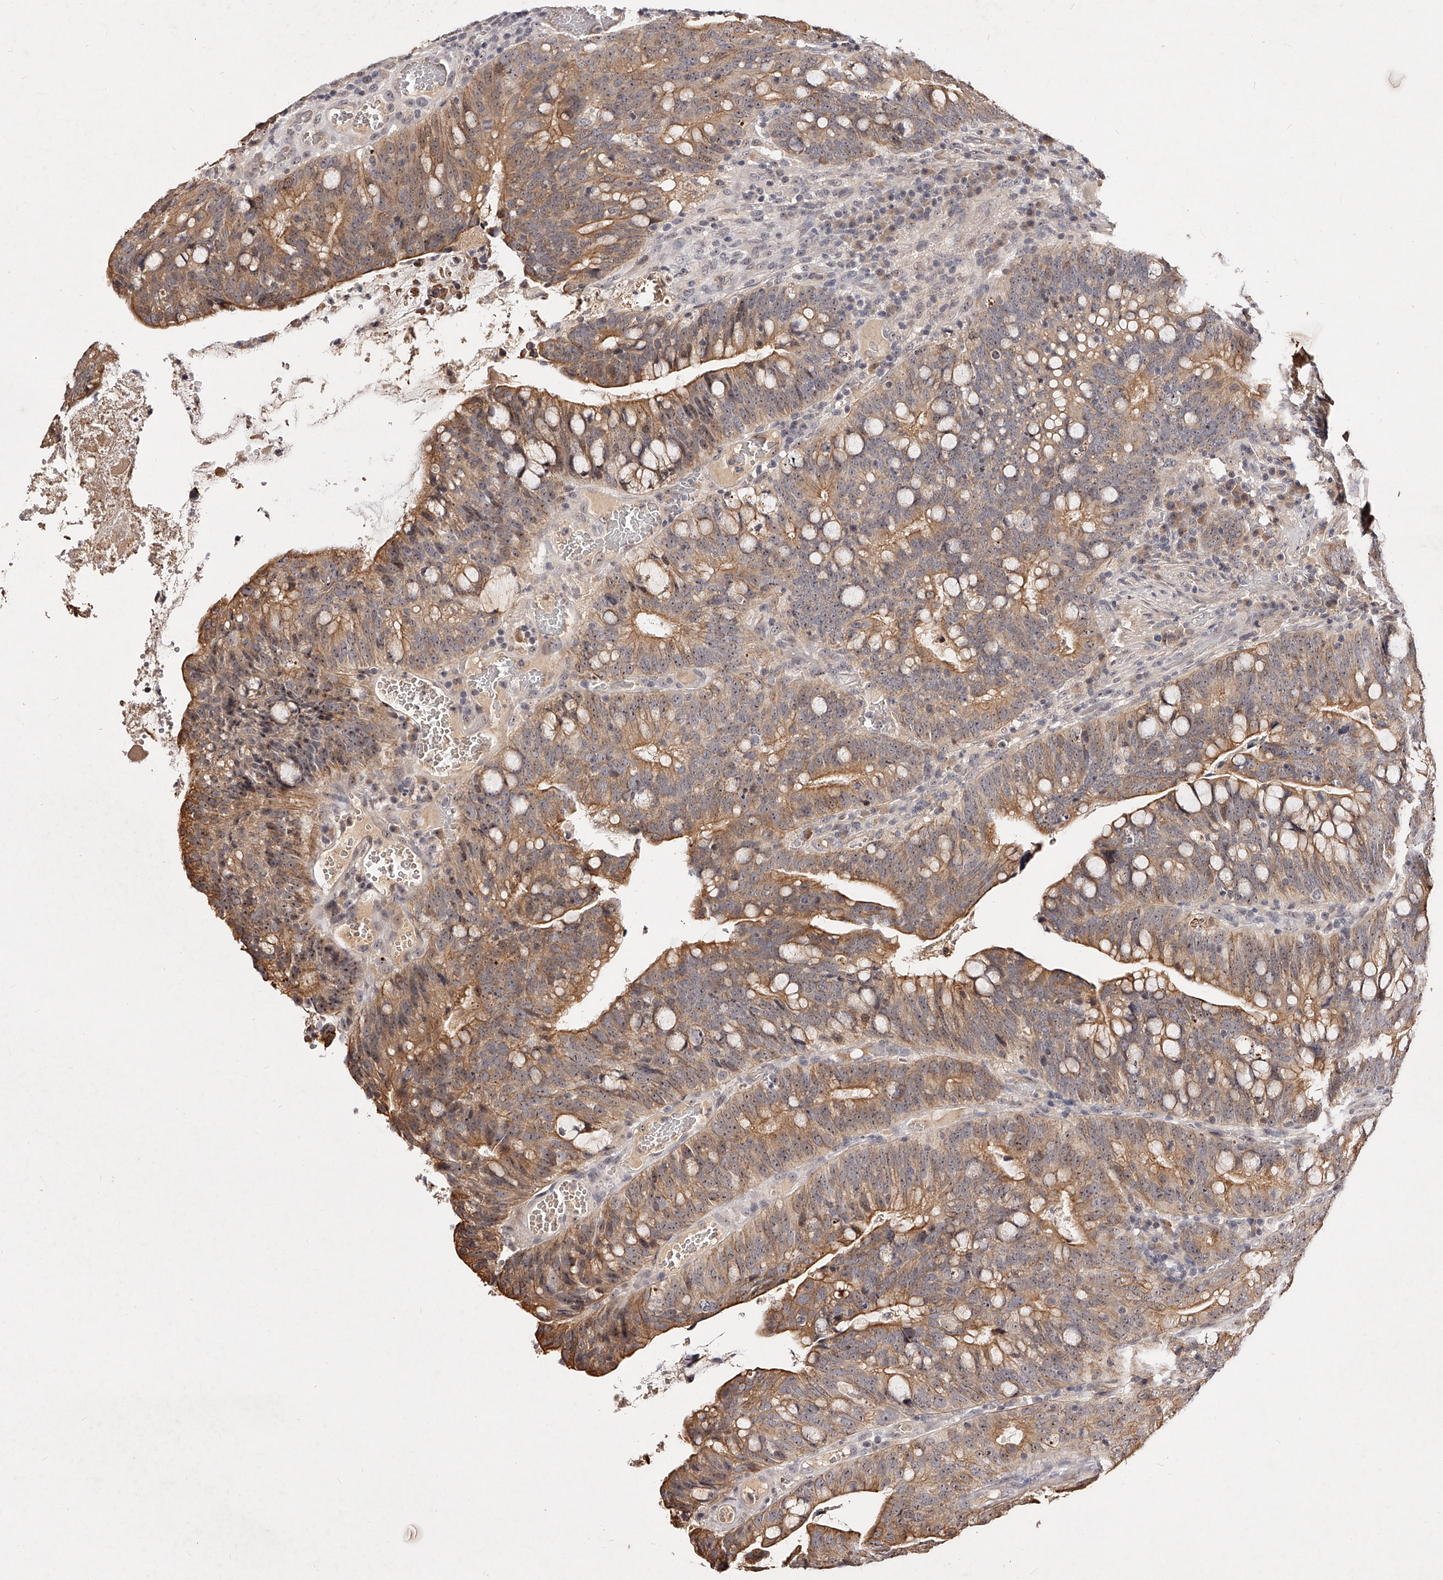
{"staining": {"intensity": "moderate", "quantity": ">75%", "location": "cytoplasmic/membranous"}, "tissue": "colorectal cancer", "cell_type": "Tumor cells", "image_type": "cancer", "snomed": [{"axis": "morphology", "description": "Adenocarcinoma, NOS"}, {"axis": "topography", "description": "Colon"}], "caption": "Colorectal cancer stained with IHC shows moderate cytoplasmic/membranous positivity in about >75% of tumor cells. (IHC, brightfield microscopy, high magnification).", "gene": "PHACTR1", "patient": {"sex": "female", "age": 66}}